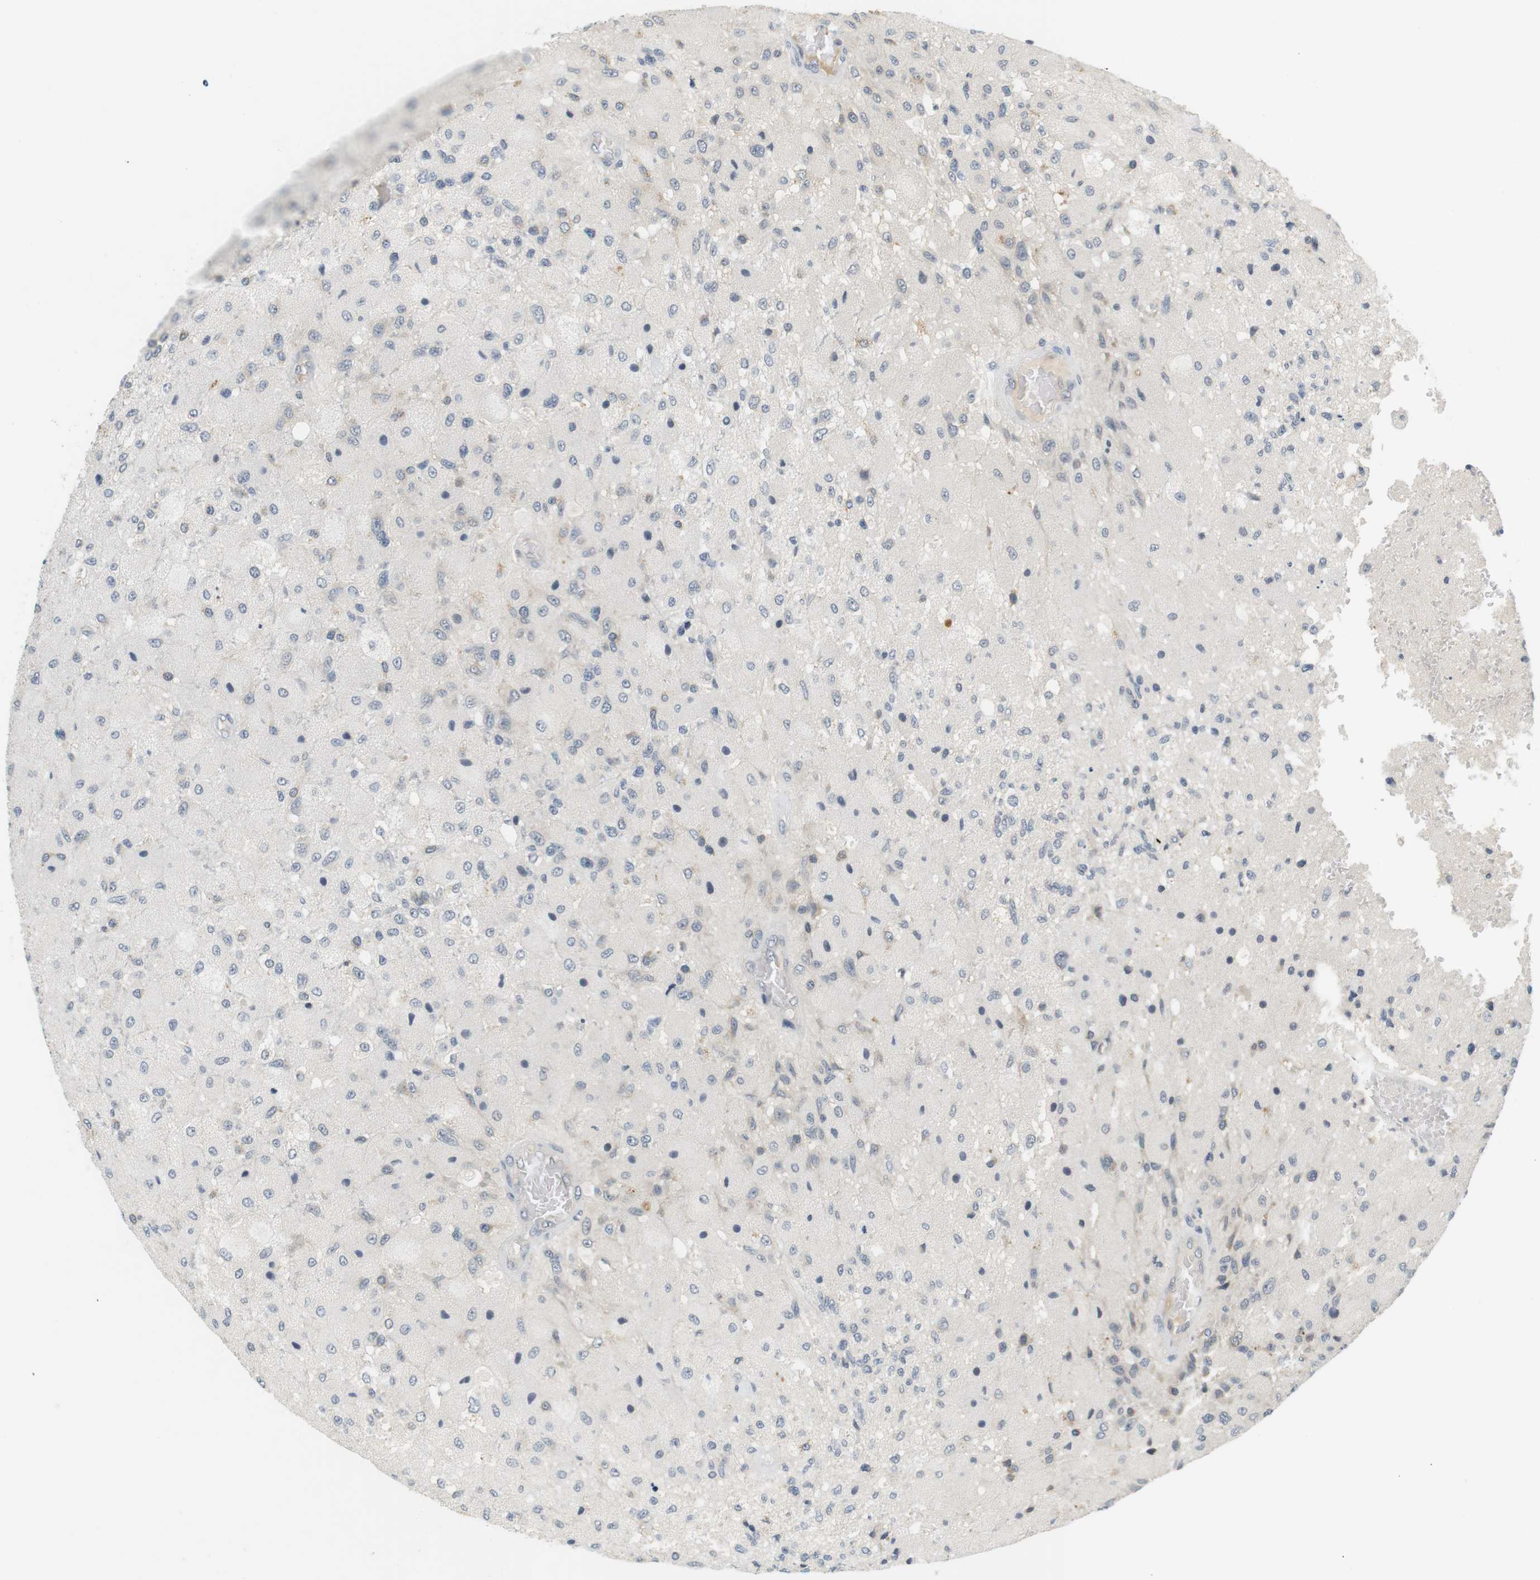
{"staining": {"intensity": "negative", "quantity": "none", "location": "none"}, "tissue": "glioma", "cell_type": "Tumor cells", "image_type": "cancer", "snomed": [{"axis": "morphology", "description": "Normal tissue, NOS"}, {"axis": "morphology", "description": "Glioma, malignant, High grade"}, {"axis": "topography", "description": "Cerebral cortex"}], "caption": "Immunohistochemistry of glioma shows no positivity in tumor cells.", "gene": "WNT7A", "patient": {"sex": "male", "age": 77}}